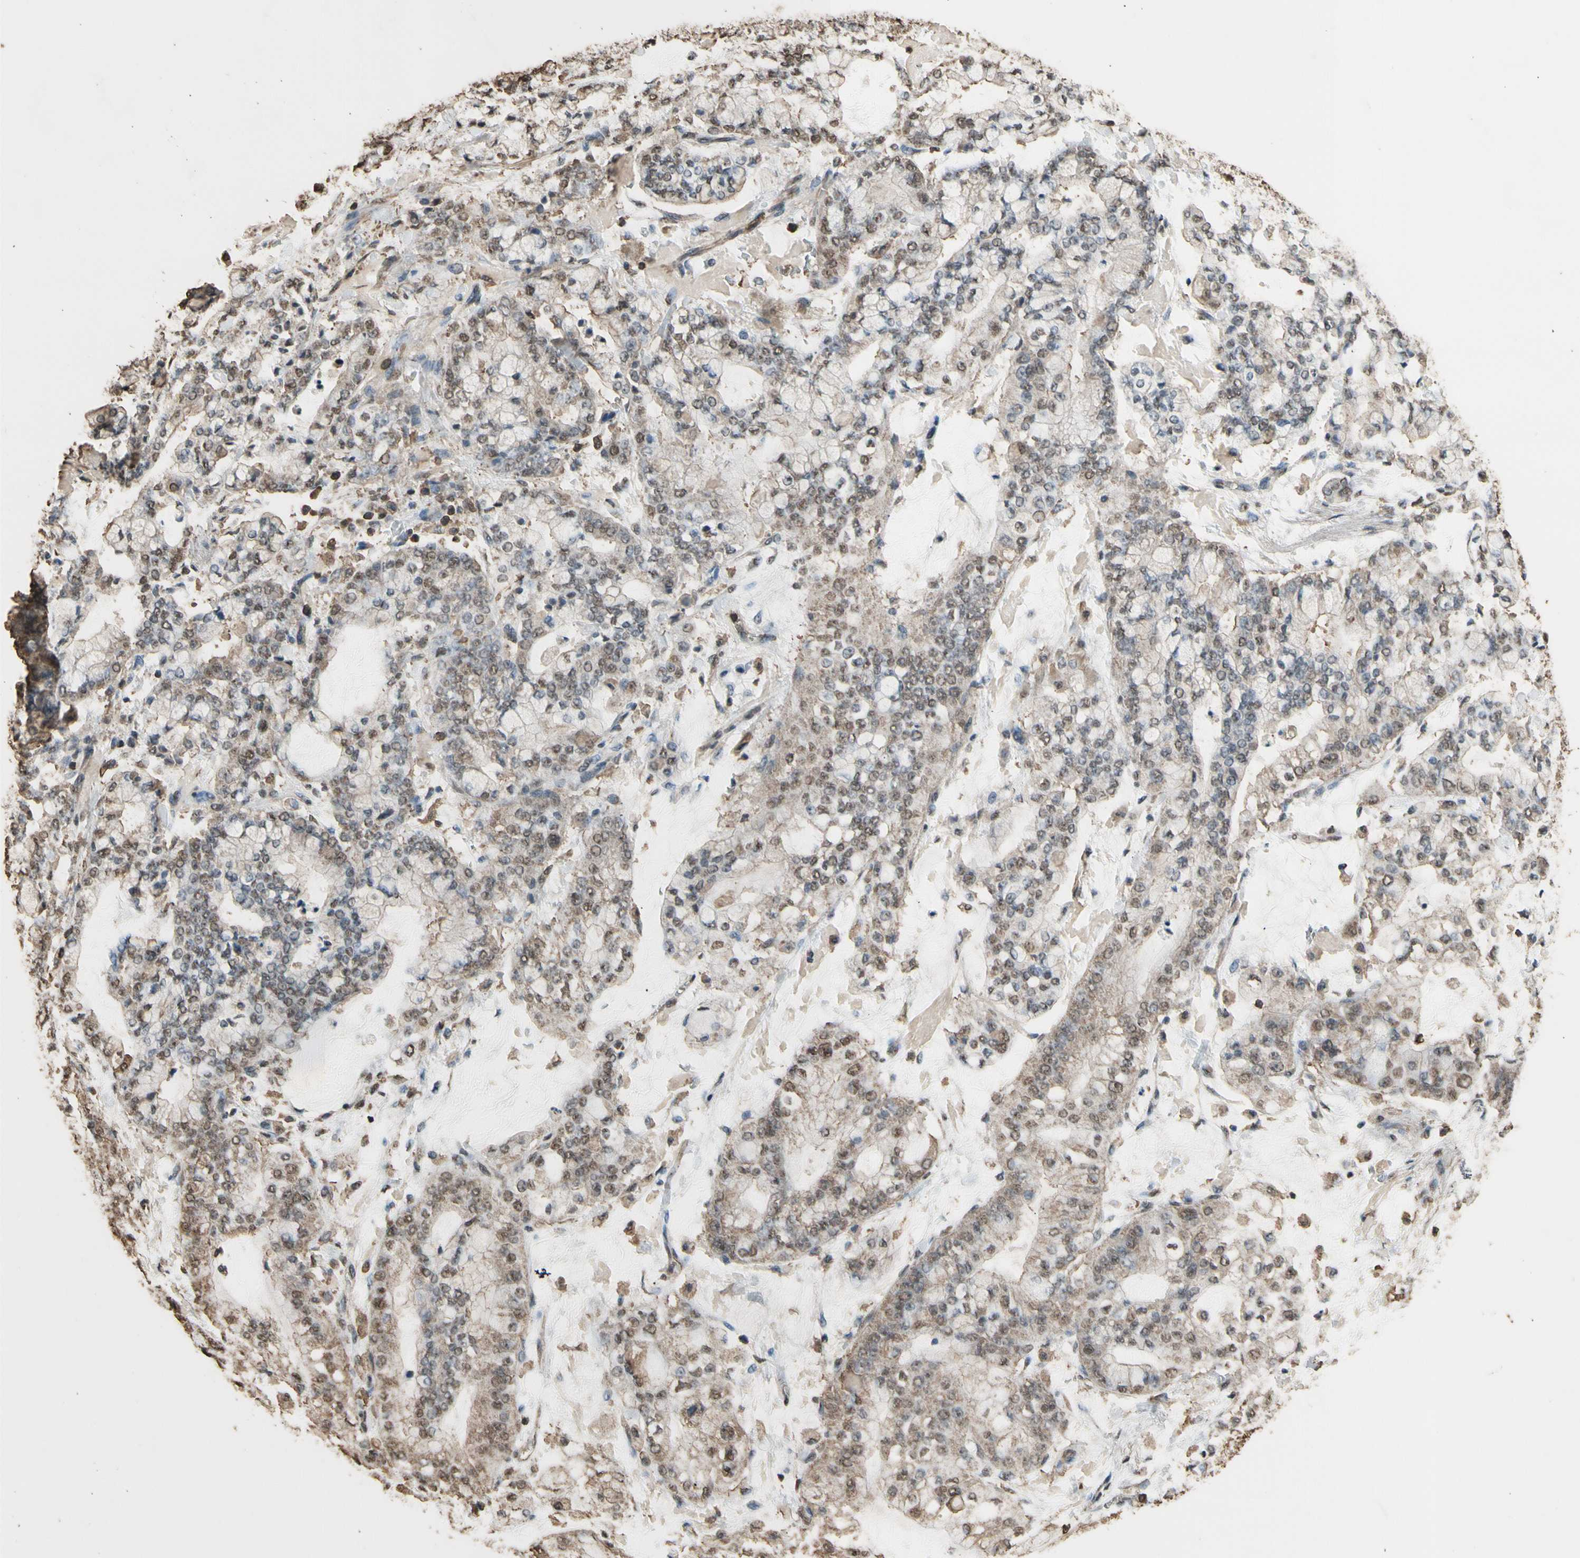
{"staining": {"intensity": "moderate", "quantity": ">75%", "location": "cytoplasmic/membranous,nuclear"}, "tissue": "stomach cancer", "cell_type": "Tumor cells", "image_type": "cancer", "snomed": [{"axis": "morphology", "description": "Adenocarcinoma, NOS"}, {"axis": "topography", "description": "Stomach"}], "caption": "Adenocarcinoma (stomach) was stained to show a protein in brown. There is medium levels of moderate cytoplasmic/membranous and nuclear expression in approximately >75% of tumor cells. The staining was performed using DAB (3,3'-diaminobenzidine) to visualize the protein expression in brown, while the nuclei were stained in blue with hematoxylin (Magnification: 20x).", "gene": "TNFSF13B", "patient": {"sex": "male", "age": 76}}